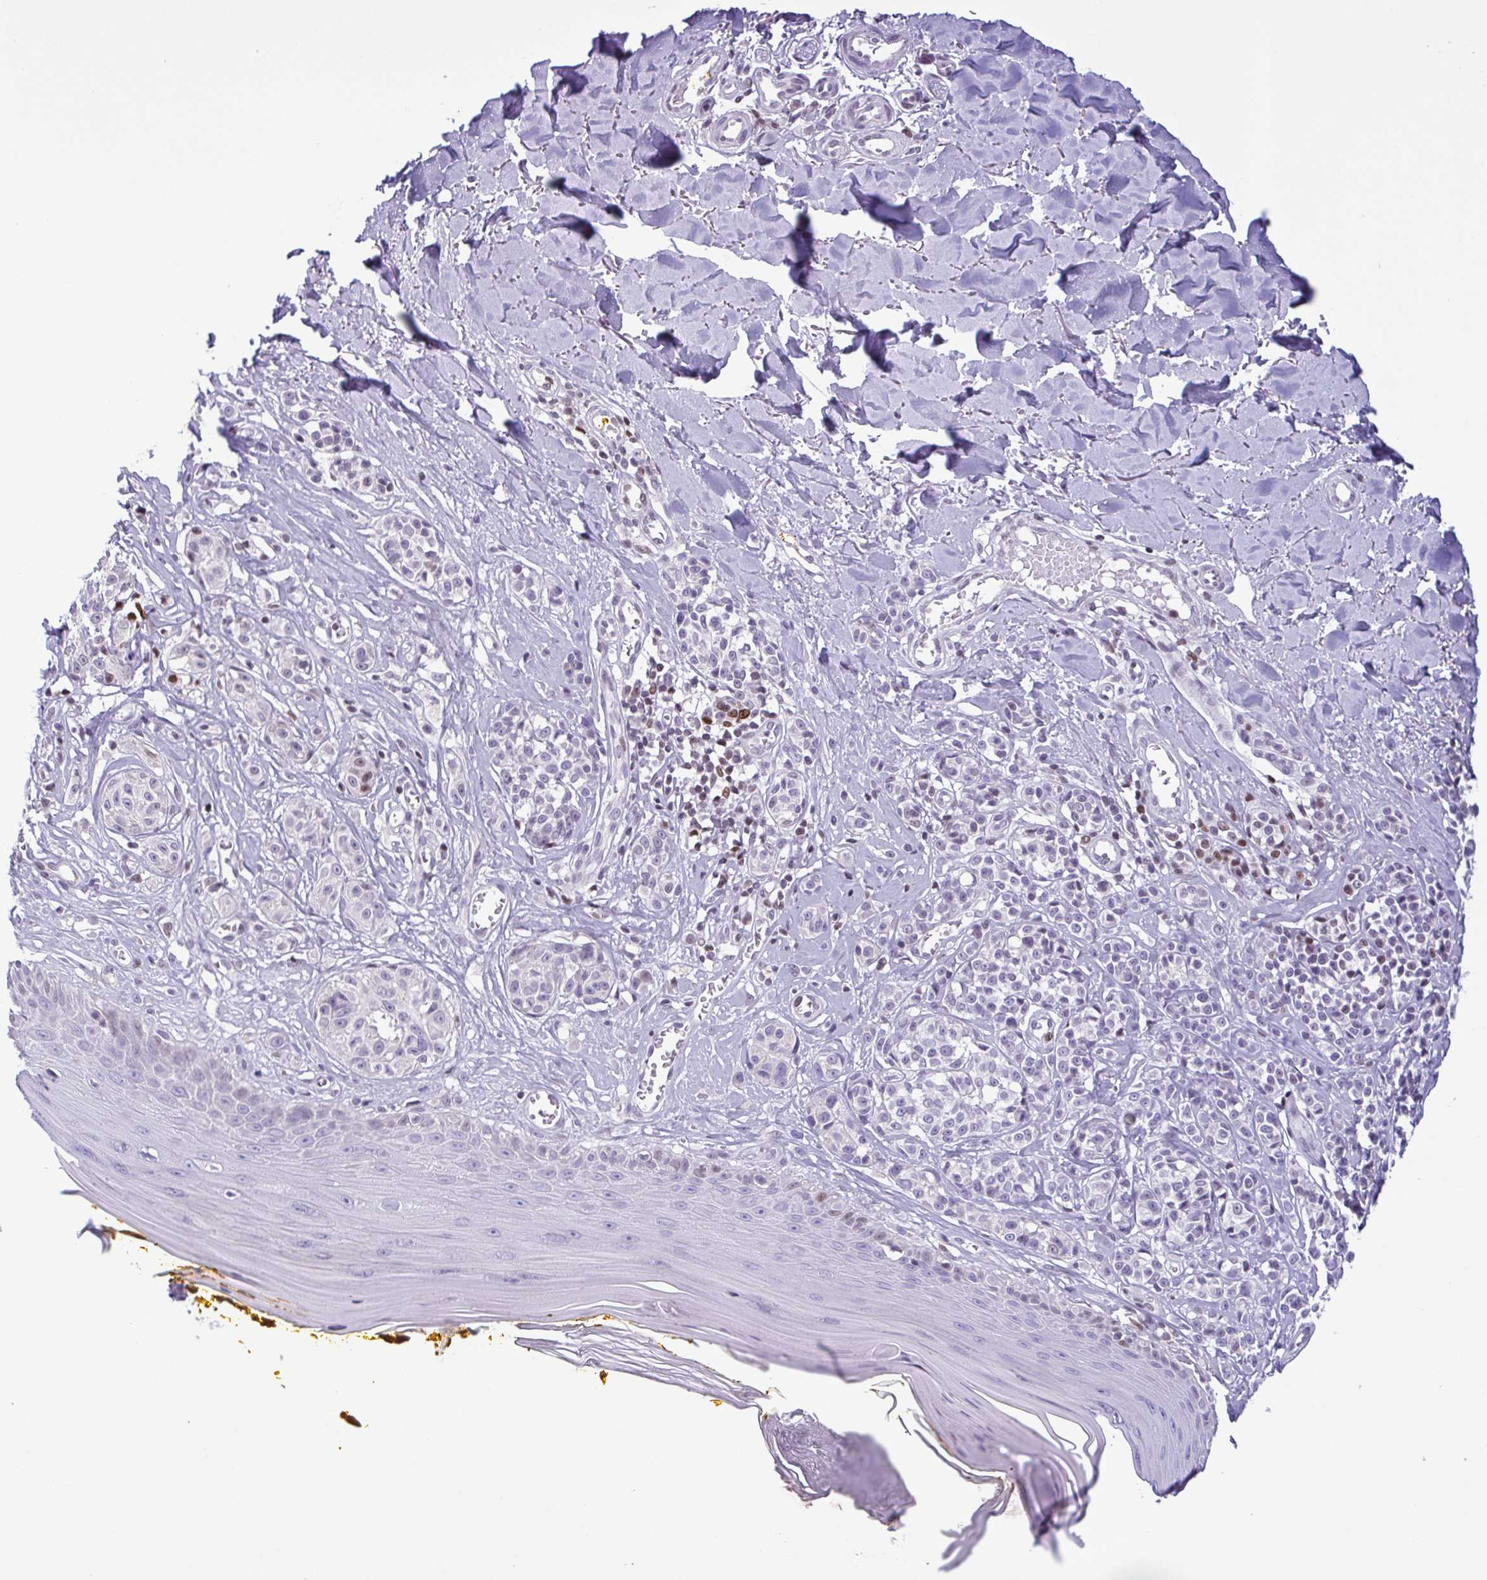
{"staining": {"intensity": "moderate", "quantity": "<25%", "location": "nuclear"}, "tissue": "melanoma", "cell_type": "Tumor cells", "image_type": "cancer", "snomed": [{"axis": "morphology", "description": "Malignant melanoma, NOS"}, {"axis": "topography", "description": "Skin"}], "caption": "Protein expression analysis of human melanoma reveals moderate nuclear staining in approximately <25% of tumor cells. (Brightfield microscopy of DAB IHC at high magnification).", "gene": "IRF1", "patient": {"sex": "male", "age": 74}}